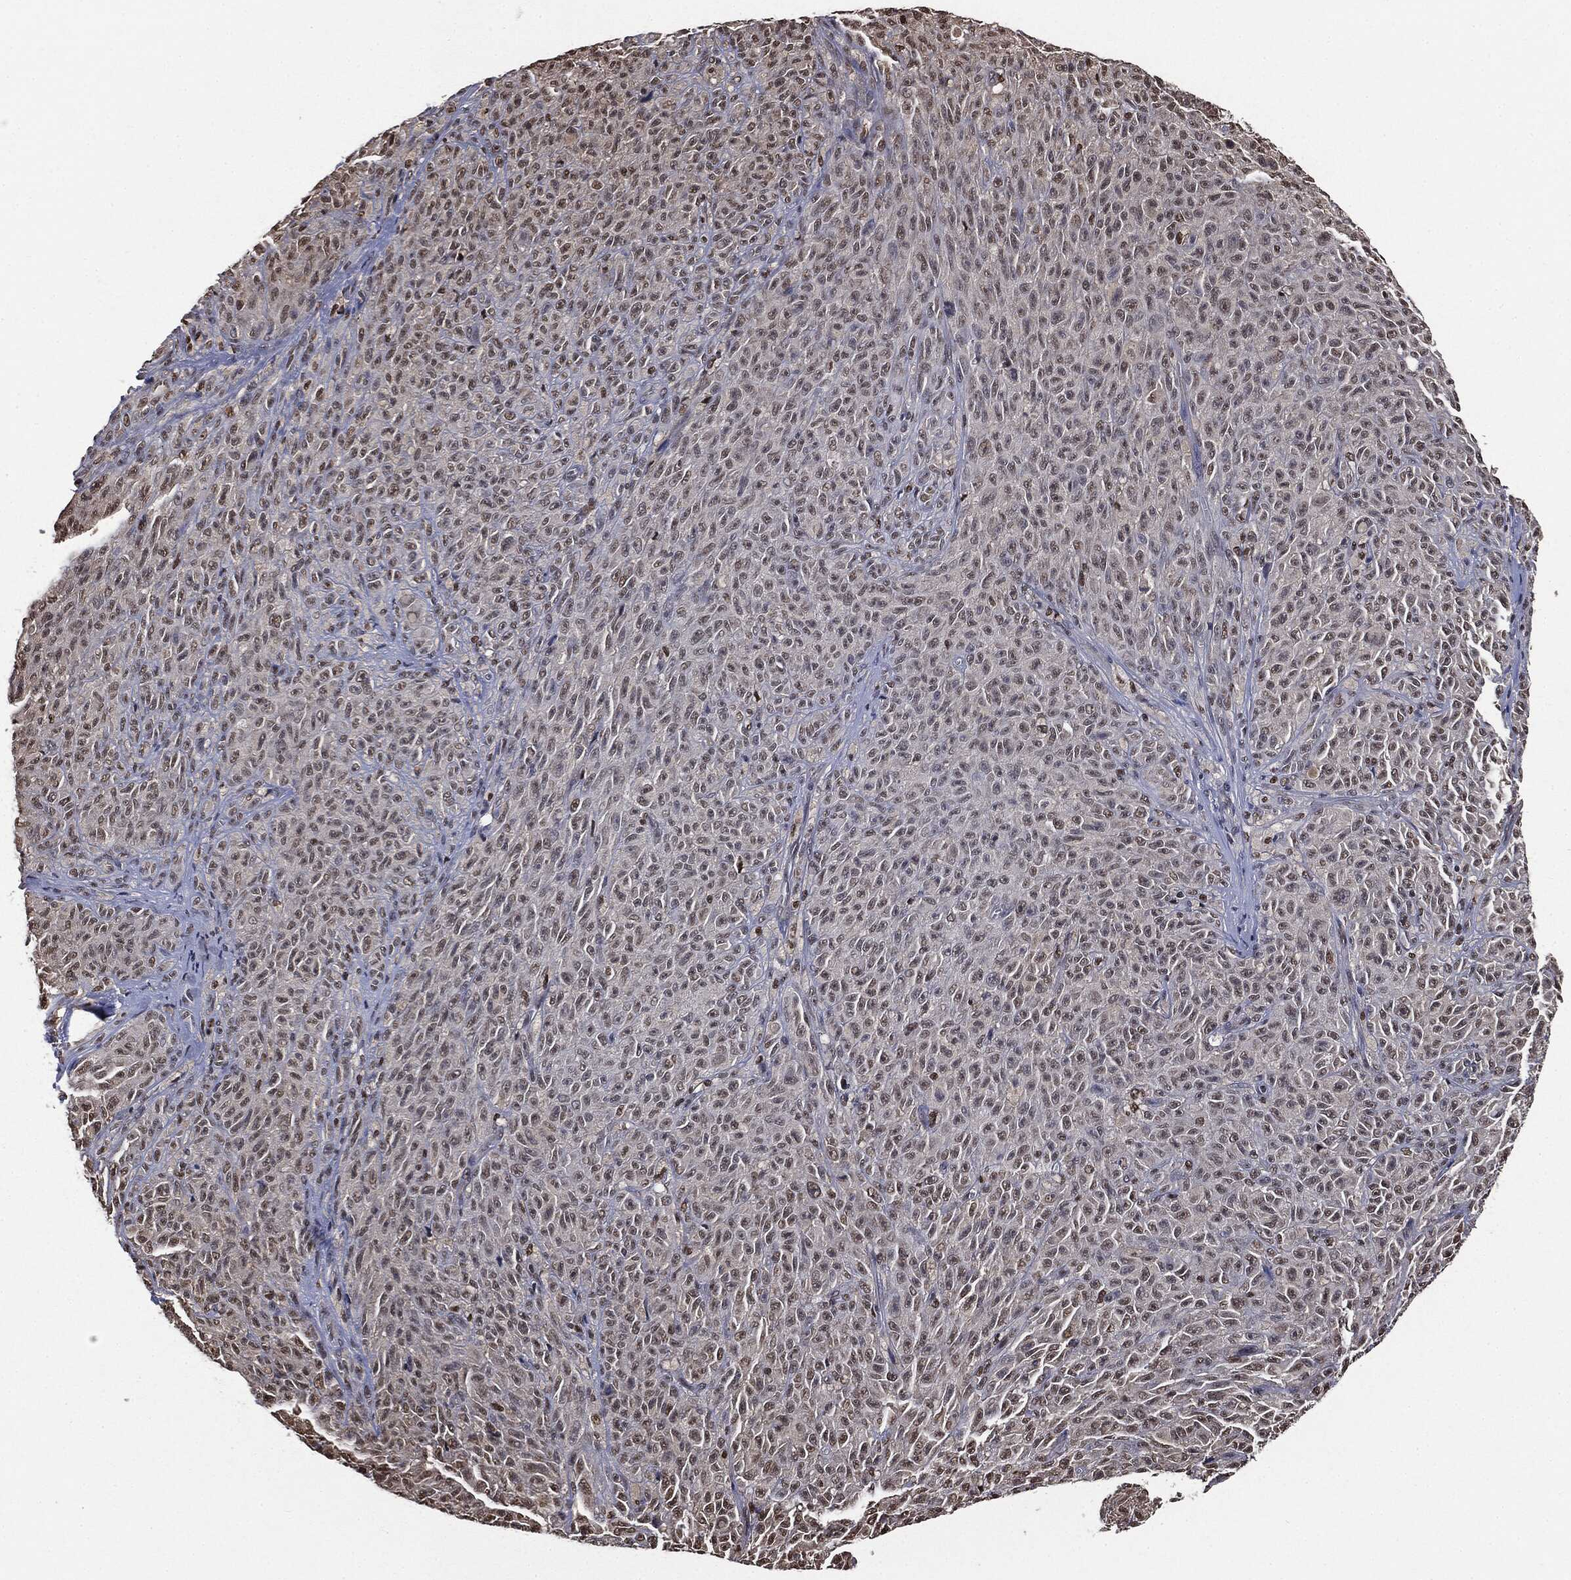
{"staining": {"intensity": "moderate", "quantity": "<25%", "location": "nuclear"}, "tissue": "melanoma", "cell_type": "Tumor cells", "image_type": "cancer", "snomed": [{"axis": "morphology", "description": "Malignant melanoma, NOS"}, {"axis": "topography", "description": "Skin"}], "caption": "Melanoma tissue shows moderate nuclear expression in approximately <25% of tumor cells", "gene": "SHLD2", "patient": {"sex": "female", "age": 82}}